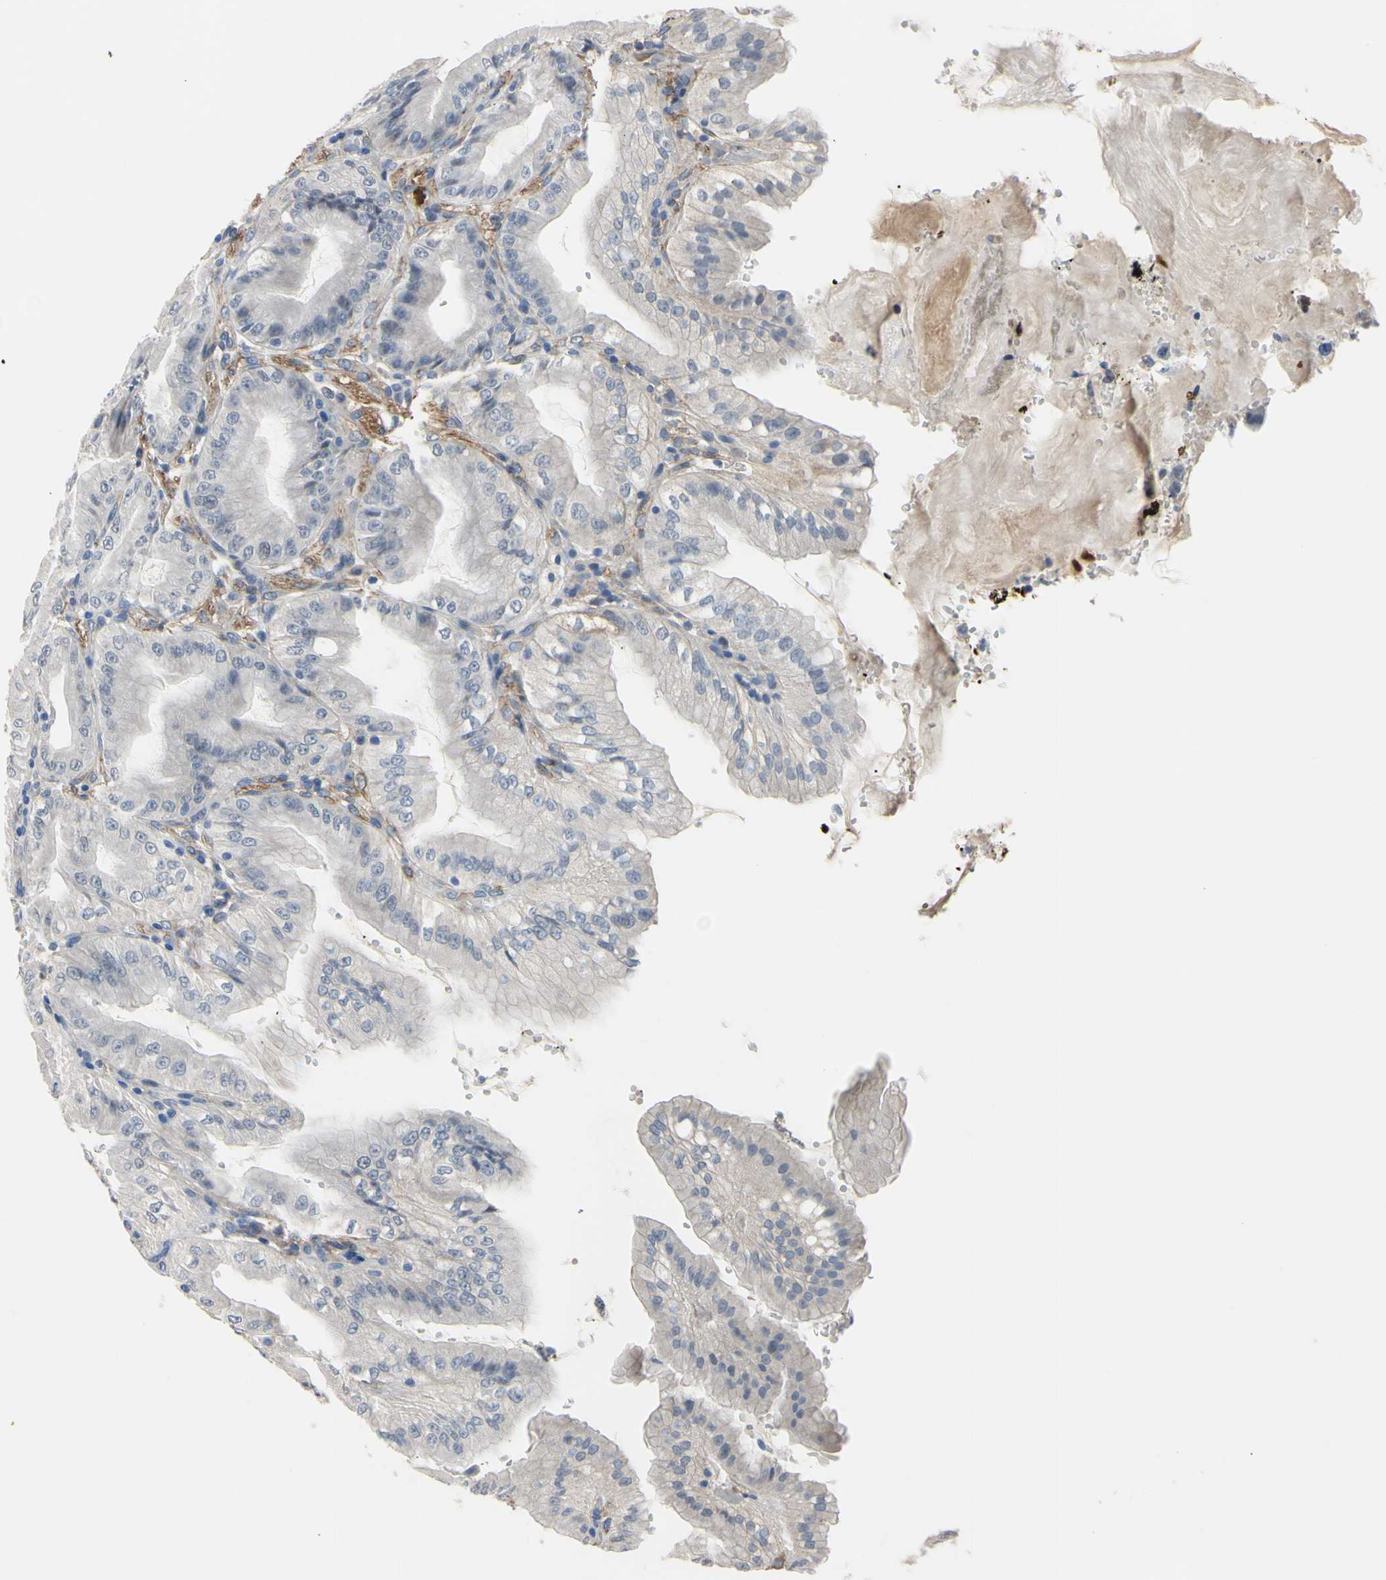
{"staining": {"intensity": "negative", "quantity": "none", "location": "none"}, "tissue": "stomach", "cell_type": "Glandular cells", "image_type": "normal", "snomed": [{"axis": "morphology", "description": "Normal tissue, NOS"}, {"axis": "topography", "description": "Stomach, lower"}], "caption": "Image shows no protein expression in glandular cells of benign stomach.", "gene": "LHX9", "patient": {"sex": "male", "age": 71}}